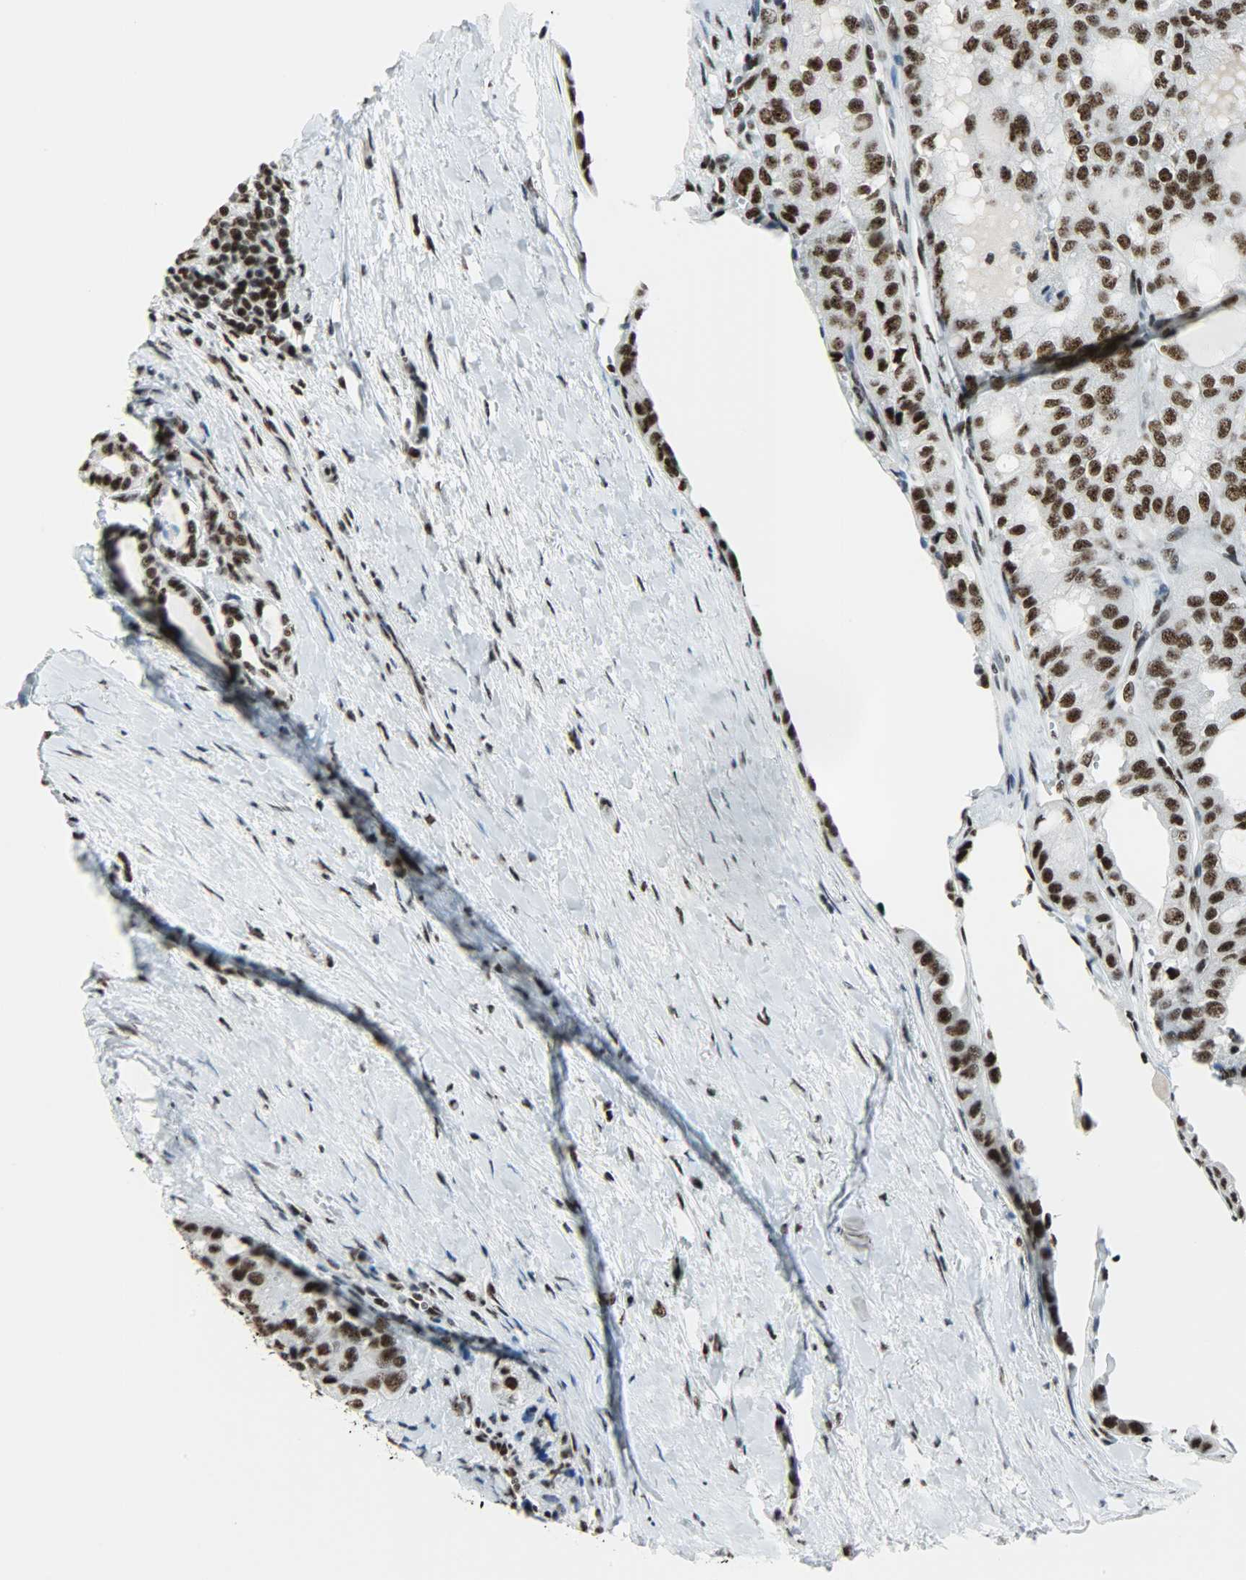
{"staining": {"intensity": "strong", "quantity": ">75%", "location": "nuclear"}, "tissue": "thyroid cancer", "cell_type": "Tumor cells", "image_type": "cancer", "snomed": [{"axis": "morphology", "description": "Follicular adenoma carcinoma, NOS"}, {"axis": "topography", "description": "Thyroid gland"}], "caption": "Thyroid follicular adenoma carcinoma stained for a protein (brown) reveals strong nuclear positive expression in approximately >75% of tumor cells.", "gene": "SNRPA", "patient": {"sex": "male", "age": 75}}